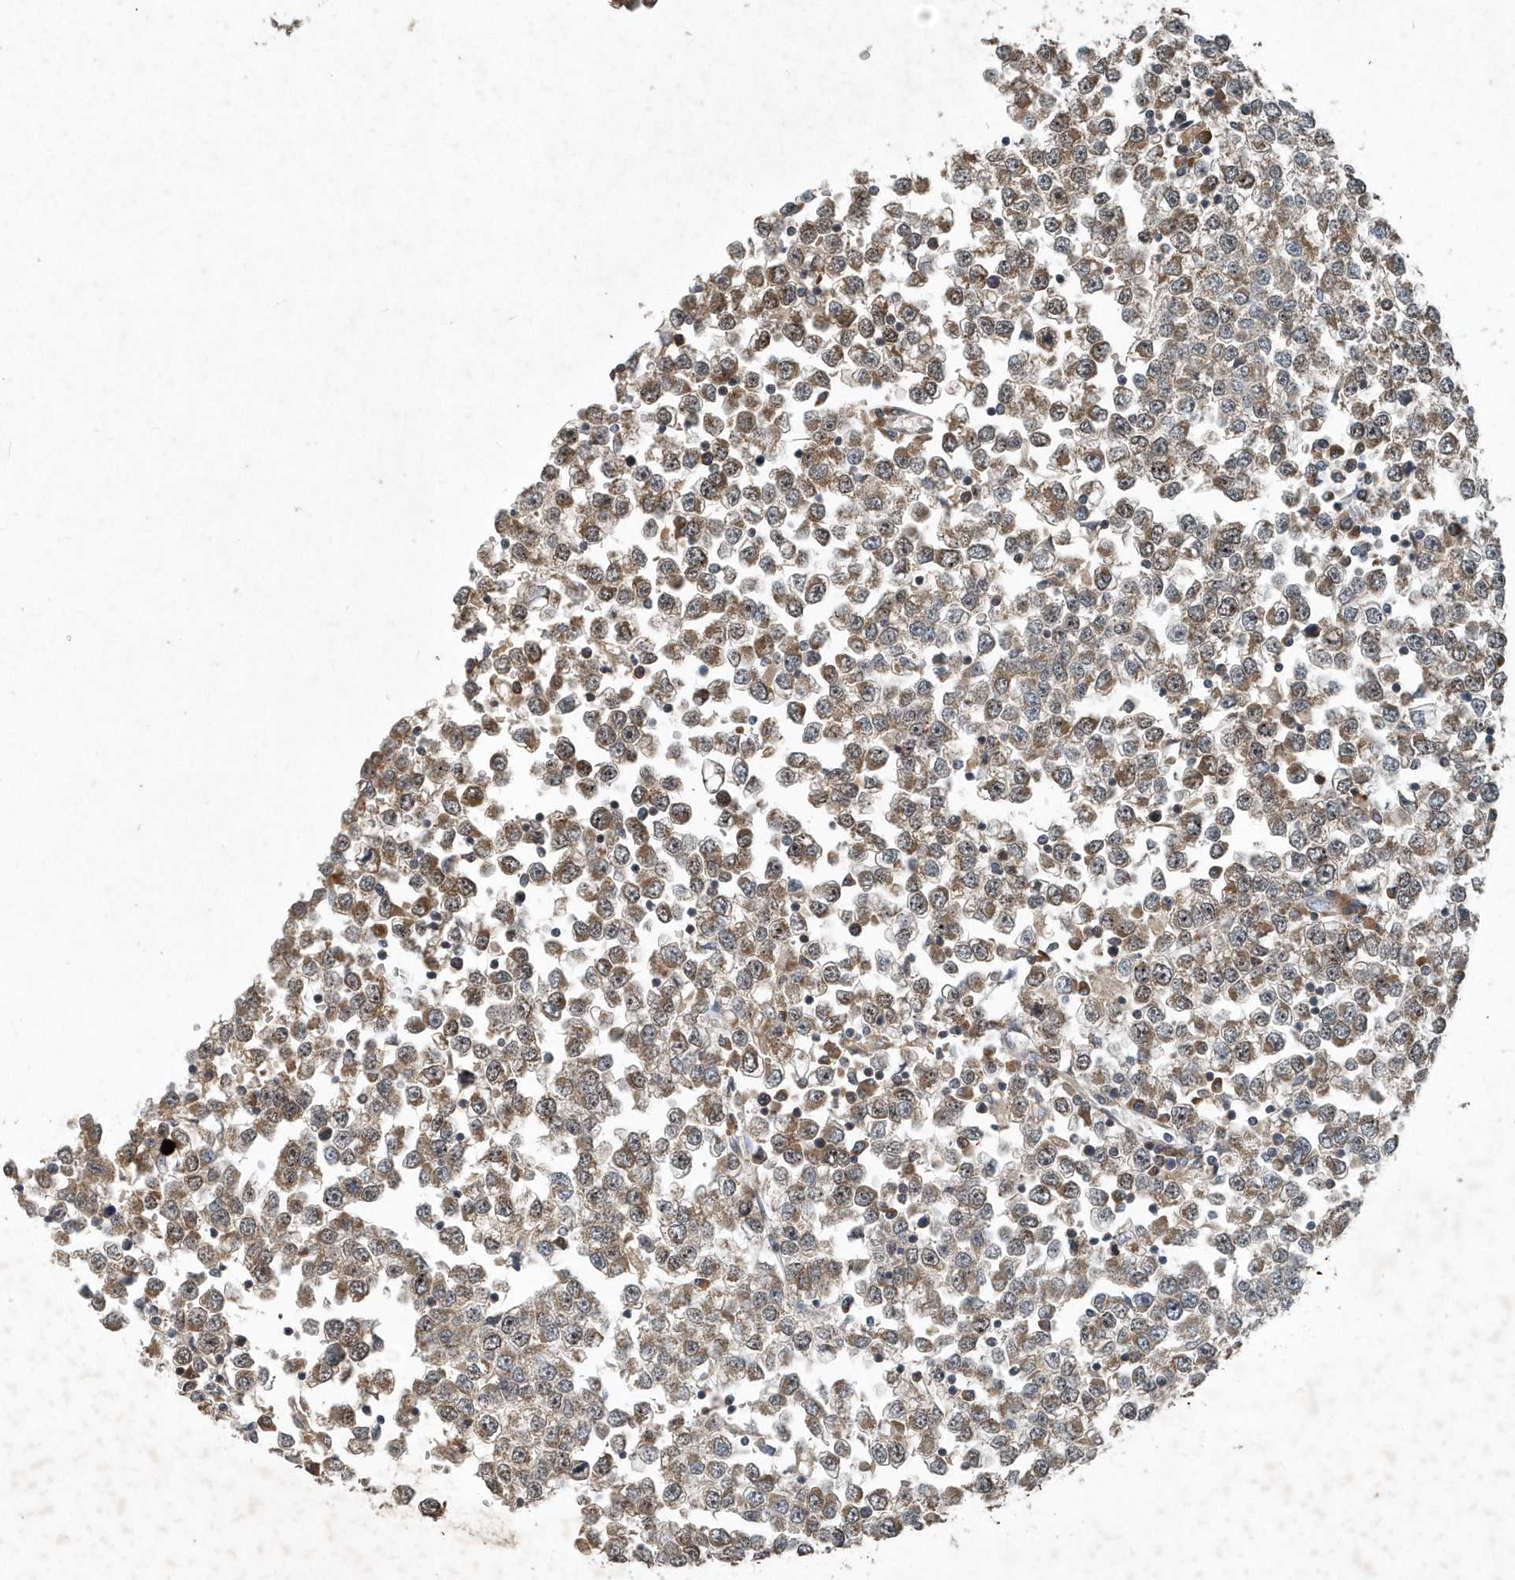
{"staining": {"intensity": "moderate", "quantity": "25%-75%", "location": "cytoplasmic/membranous"}, "tissue": "testis cancer", "cell_type": "Tumor cells", "image_type": "cancer", "snomed": [{"axis": "morphology", "description": "Seminoma, NOS"}, {"axis": "topography", "description": "Testis"}], "caption": "Testis cancer stained with DAB (3,3'-diaminobenzidine) IHC reveals medium levels of moderate cytoplasmic/membranous expression in approximately 25%-75% of tumor cells. (DAB IHC with brightfield microscopy, high magnification).", "gene": "SCFD2", "patient": {"sex": "male", "age": 65}}